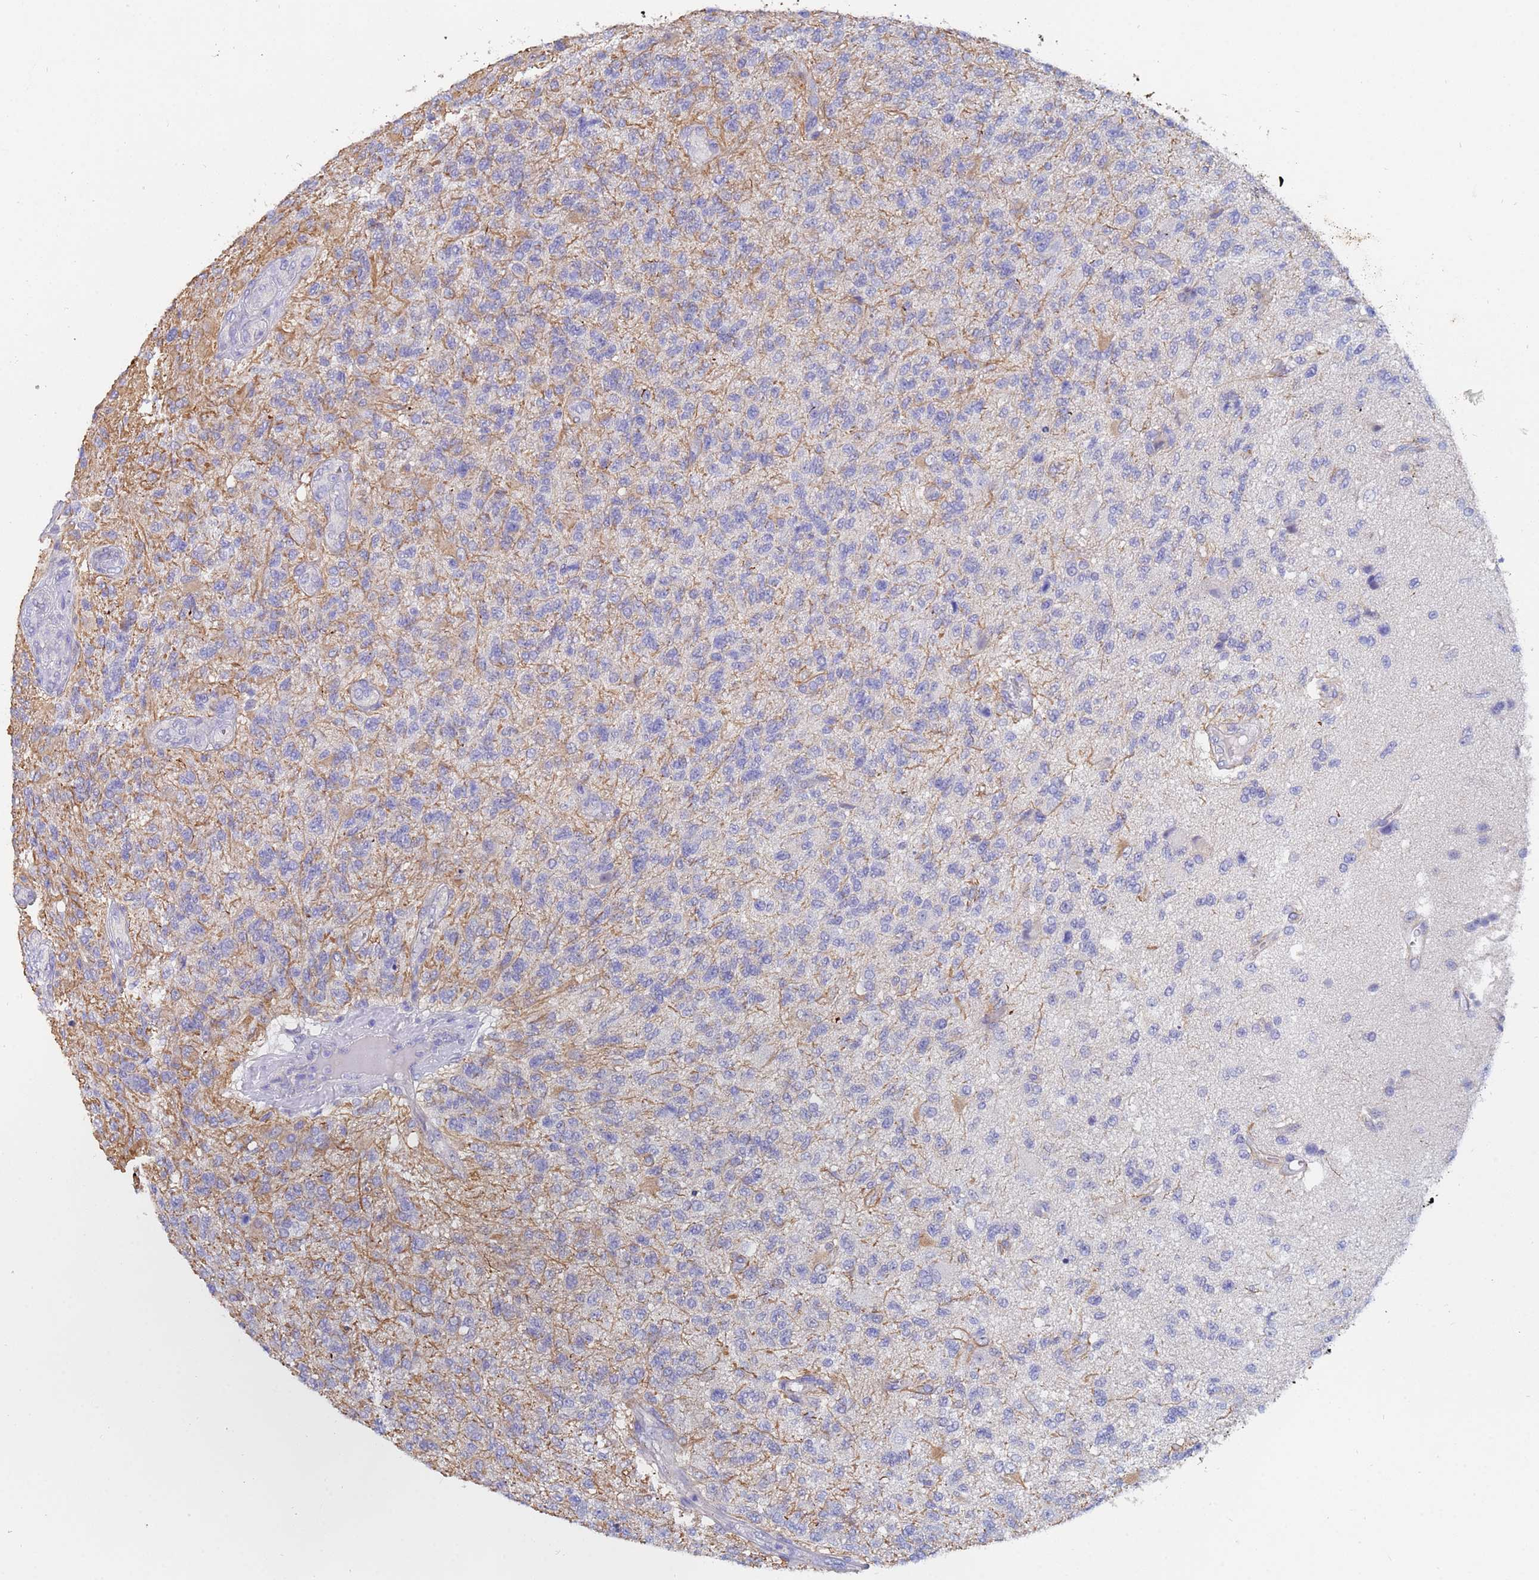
{"staining": {"intensity": "negative", "quantity": "none", "location": "none"}, "tissue": "glioma", "cell_type": "Tumor cells", "image_type": "cancer", "snomed": [{"axis": "morphology", "description": "Glioma, malignant, High grade"}, {"axis": "topography", "description": "Brain"}], "caption": "High magnification brightfield microscopy of glioma stained with DAB (brown) and counterstained with hematoxylin (blue): tumor cells show no significant expression.", "gene": "IHO1", "patient": {"sex": "male", "age": 56}}